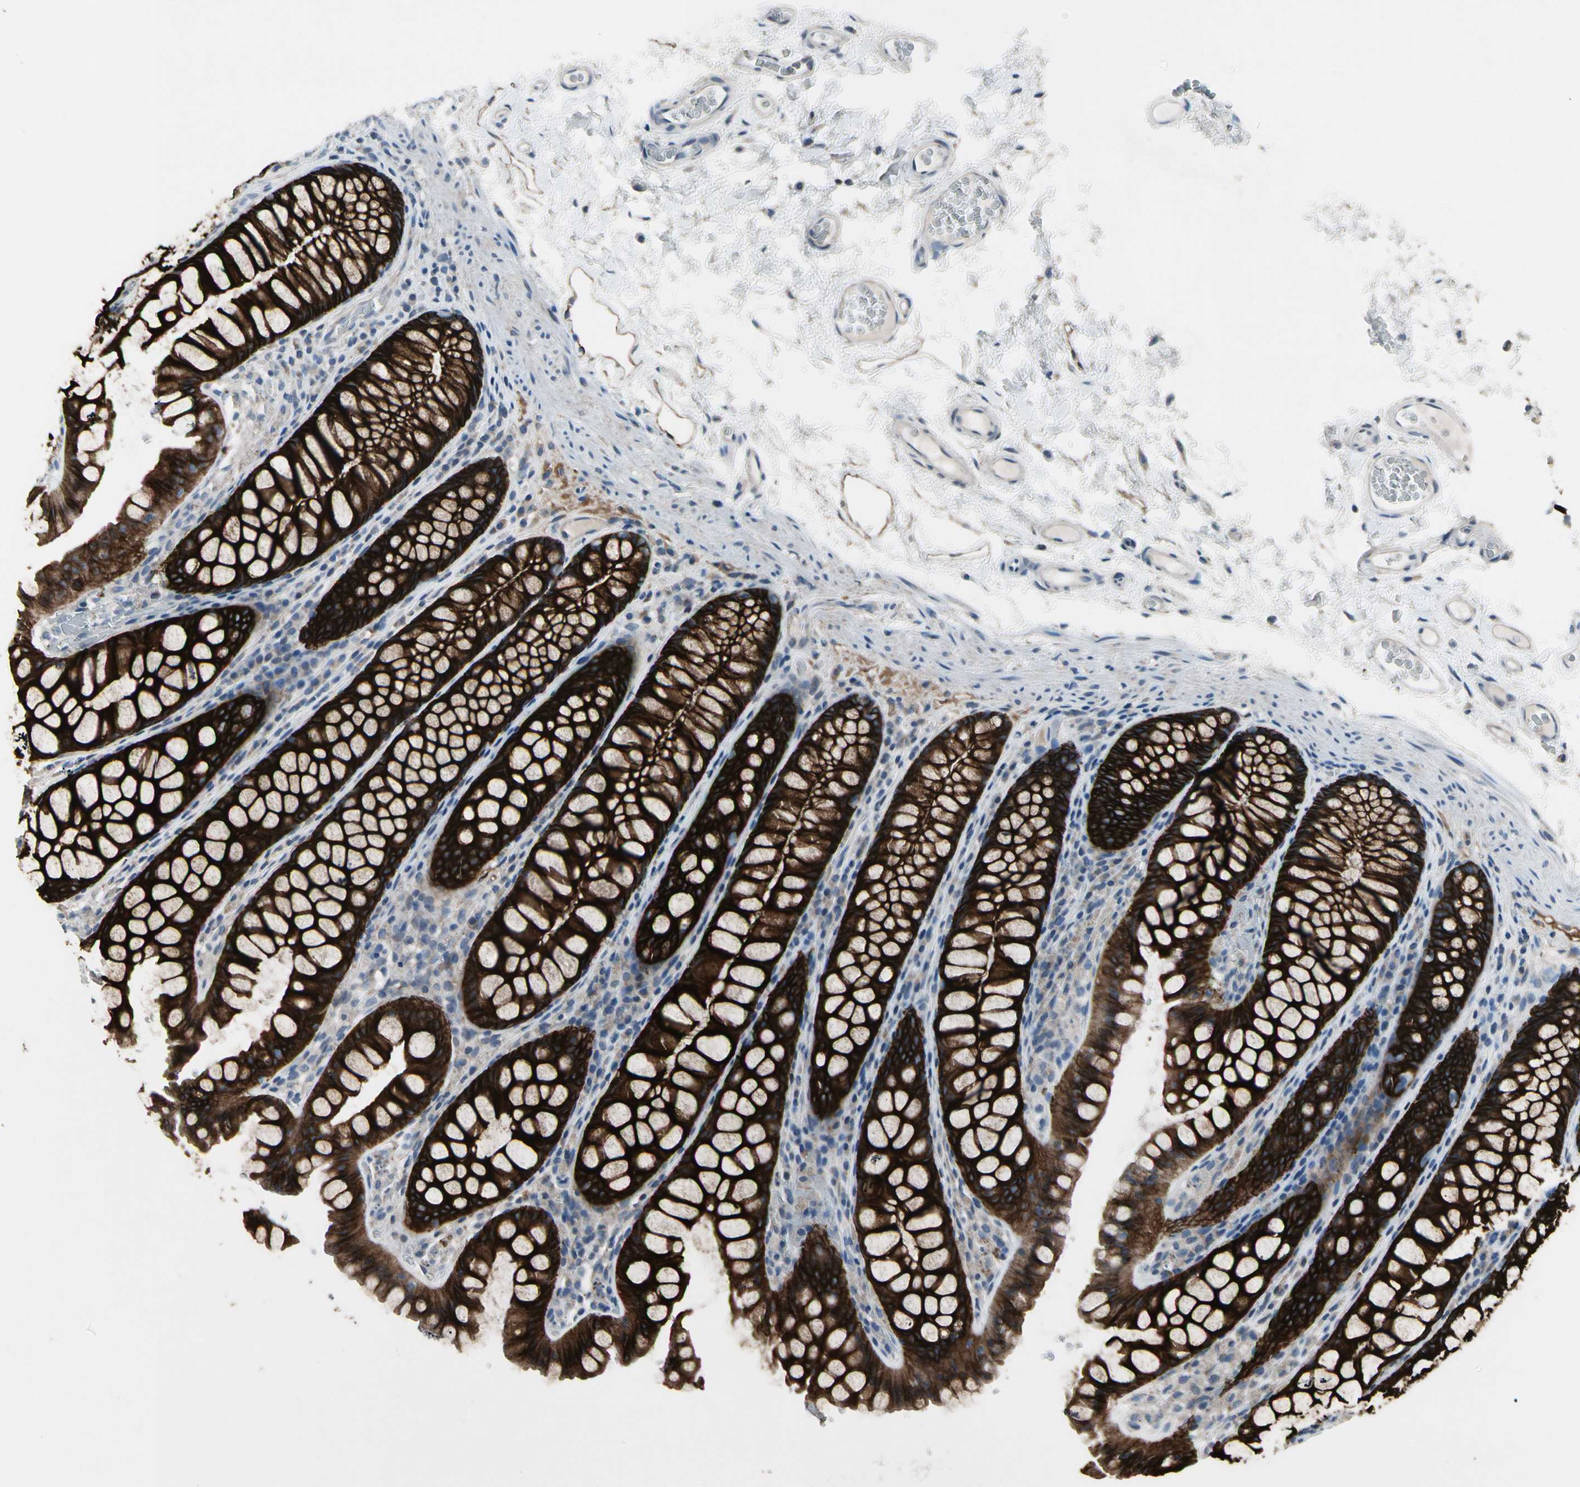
{"staining": {"intensity": "moderate", "quantity": ">75%", "location": "cytoplasmic/membranous"}, "tissue": "colon", "cell_type": "Endothelial cells", "image_type": "normal", "snomed": [{"axis": "morphology", "description": "Normal tissue, NOS"}, {"axis": "topography", "description": "Colon"}], "caption": "Moderate cytoplasmic/membranous protein expression is present in about >75% of endothelial cells in colon. (DAB (3,3'-diaminobenzidine) = brown stain, brightfield microscopy at high magnification).", "gene": "PIGR", "patient": {"sex": "female", "age": 55}}